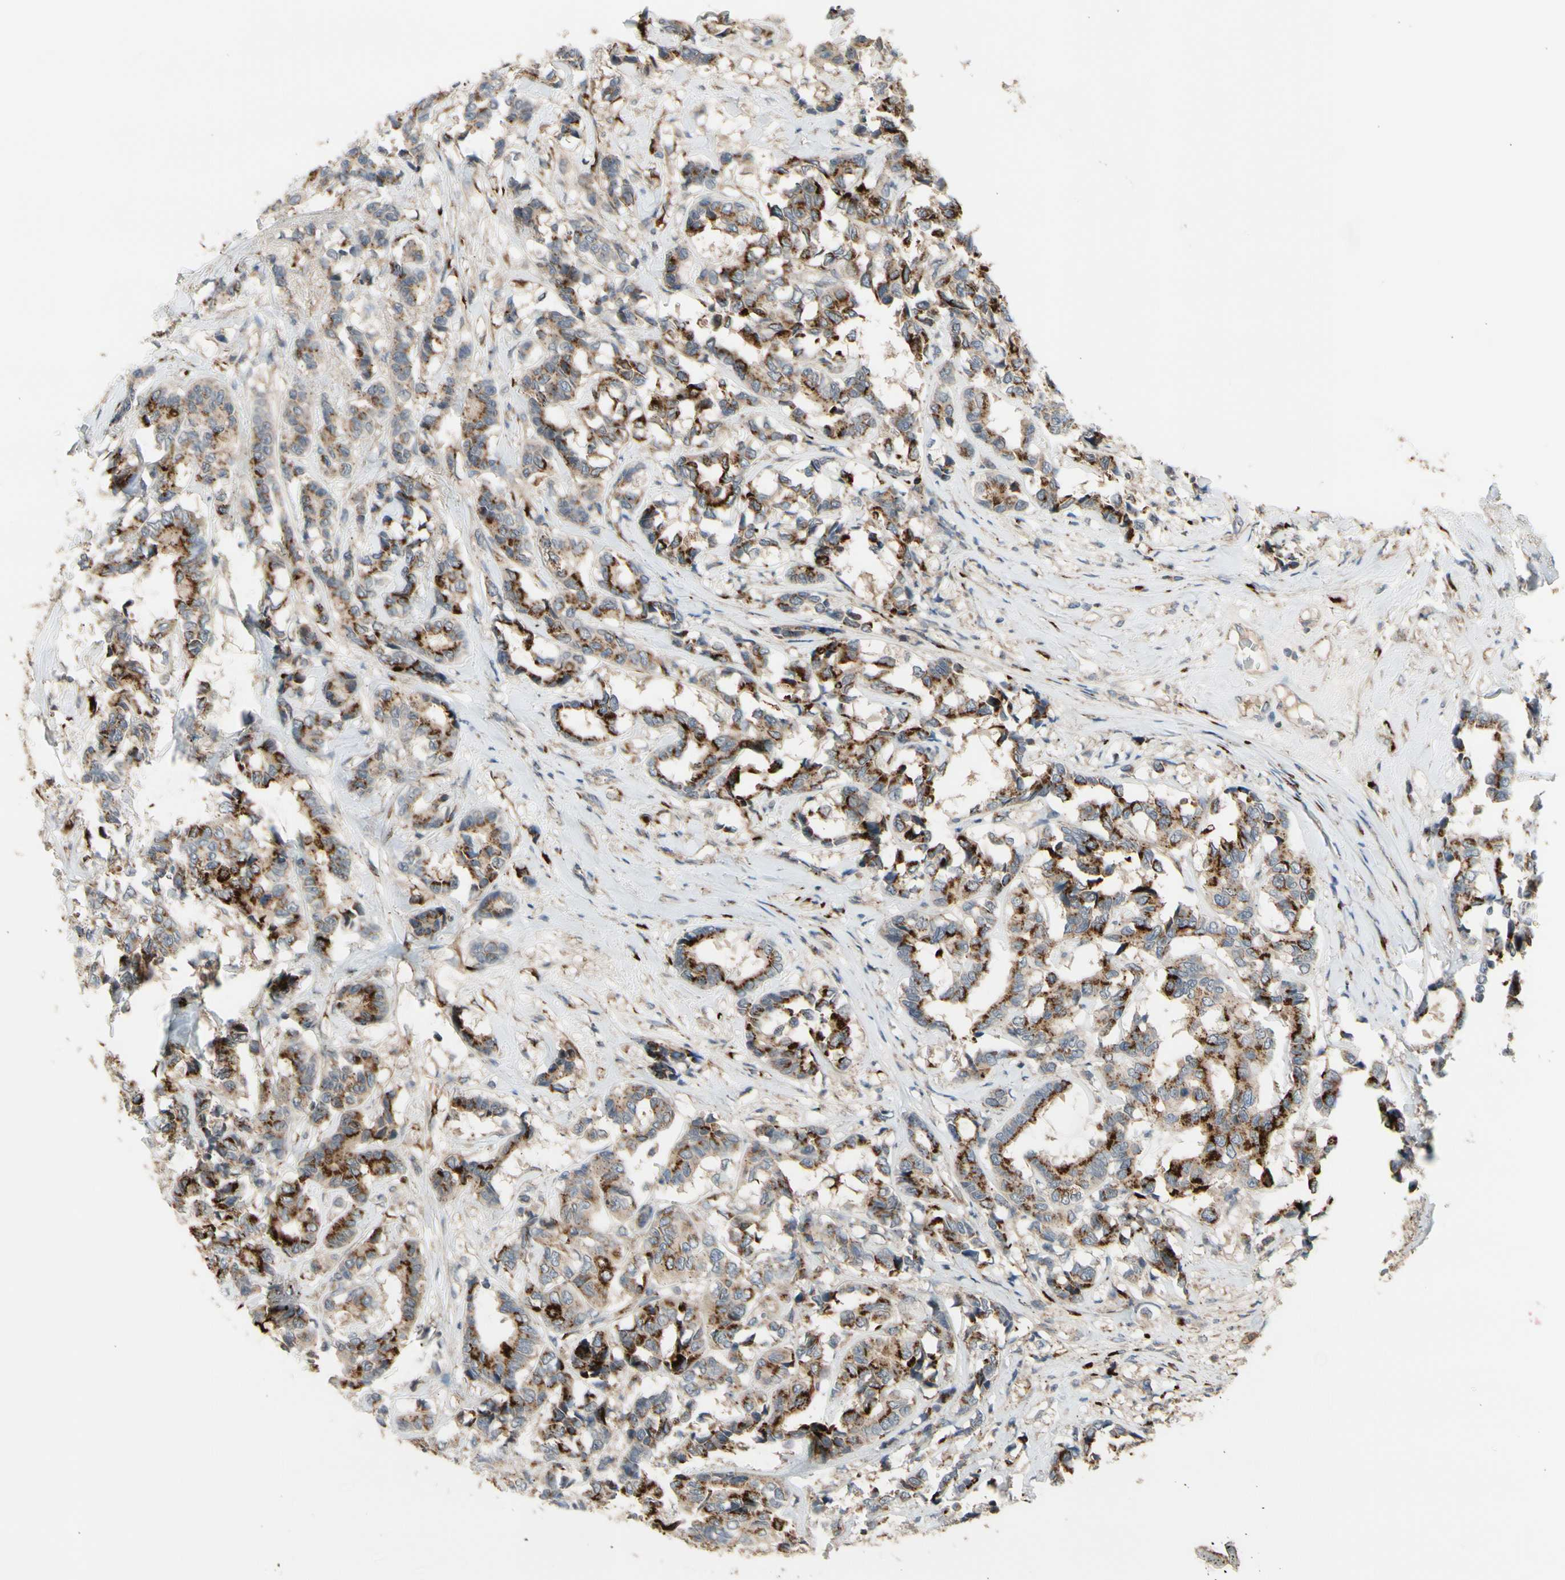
{"staining": {"intensity": "strong", "quantity": ">75%", "location": "cytoplasmic/membranous"}, "tissue": "breast cancer", "cell_type": "Tumor cells", "image_type": "cancer", "snomed": [{"axis": "morphology", "description": "Duct carcinoma"}, {"axis": "topography", "description": "Breast"}], "caption": "Protein staining exhibits strong cytoplasmic/membranous positivity in approximately >75% of tumor cells in breast cancer.", "gene": "GALNT5", "patient": {"sex": "female", "age": 87}}